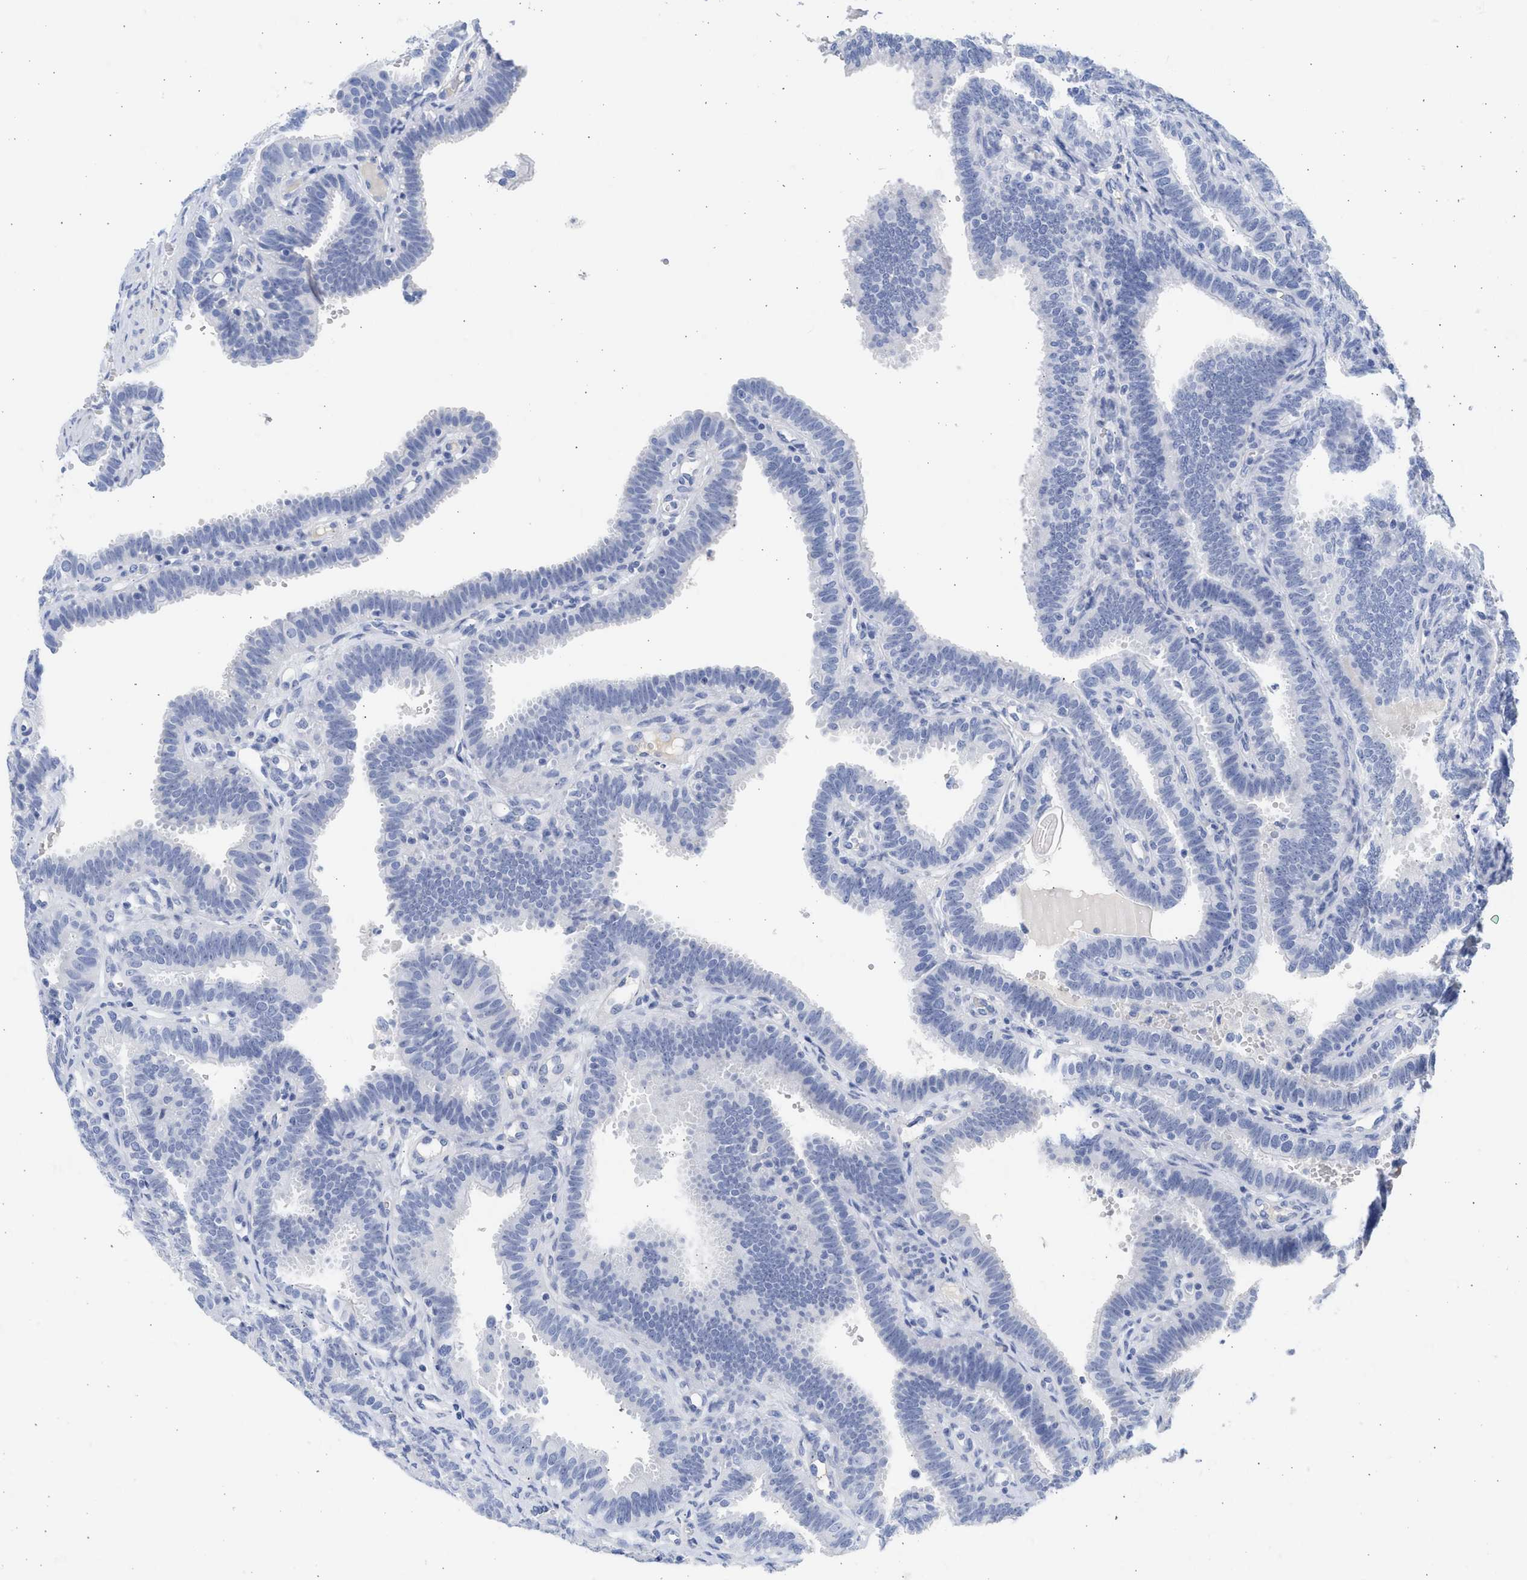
{"staining": {"intensity": "negative", "quantity": "none", "location": "none"}, "tissue": "fallopian tube", "cell_type": "Glandular cells", "image_type": "normal", "snomed": [{"axis": "morphology", "description": "Normal tissue, NOS"}, {"axis": "topography", "description": "Fallopian tube"}, {"axis": "topography", "description": "Placenta"}], "caption": "This is an immunohistochemistry (IHC) image of normal fallopian tube. There is no expression in glandular cells.", "gene": "SPATA3", "patient": {"sex": "female", "age": 34}}